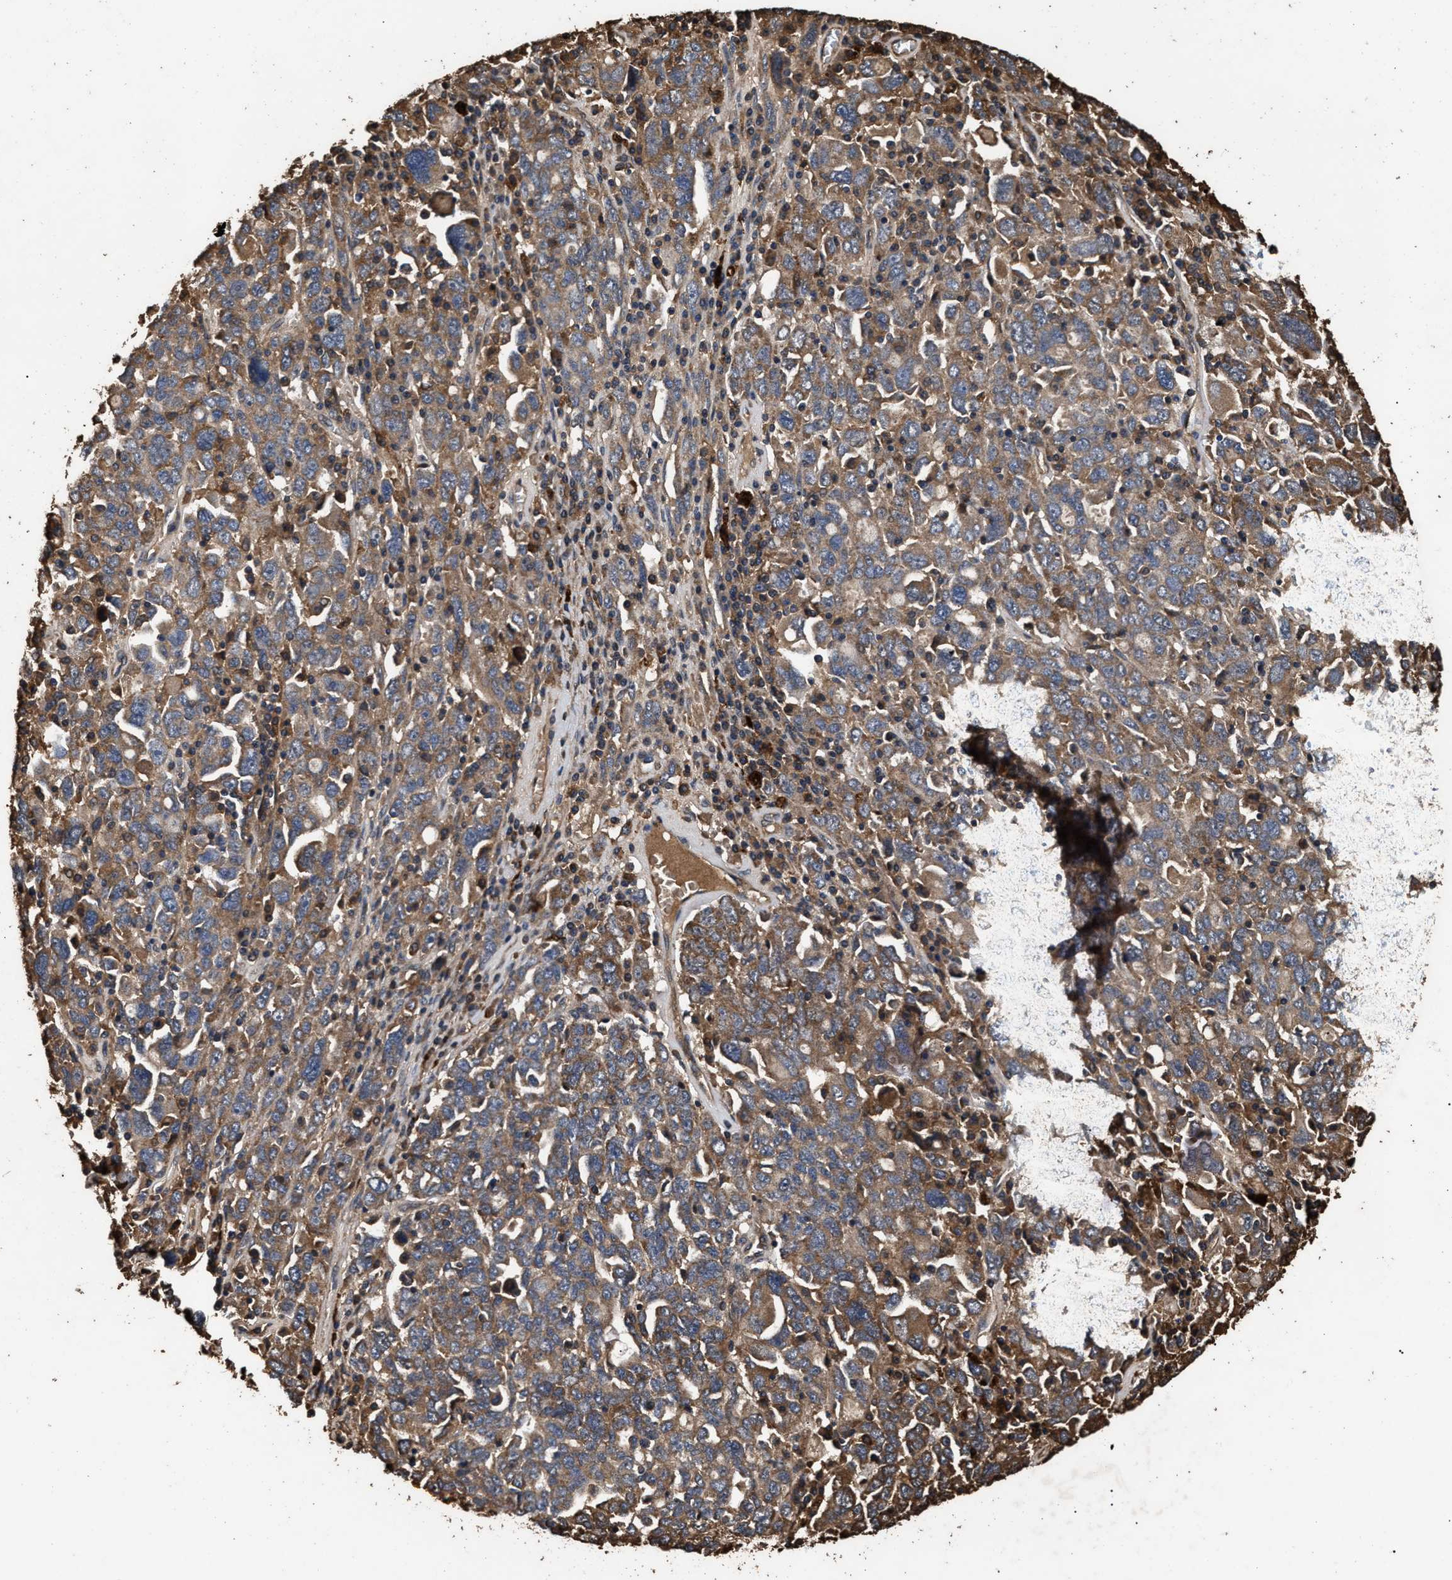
{"staining": {"intensity": "moderate", "quantity": ">75%", "location": "cytoplasmic/membranous"}, "tissue": "ovarian cancer", "cell_type": "Tumor cells", "image_type": "cancer", "snomed": [{"axis": "morphology", "description": "Carcinoma, endometroid"}, {"axis": "topography", "description": "Ovary"}], "caption": "A brown stain shows moderate cytoplasmic/membranous positivity of a protein in human ovarian cancer tumor cells.", "gene": "KYAT1", "patient": {"sex": "female", "age": 62}}